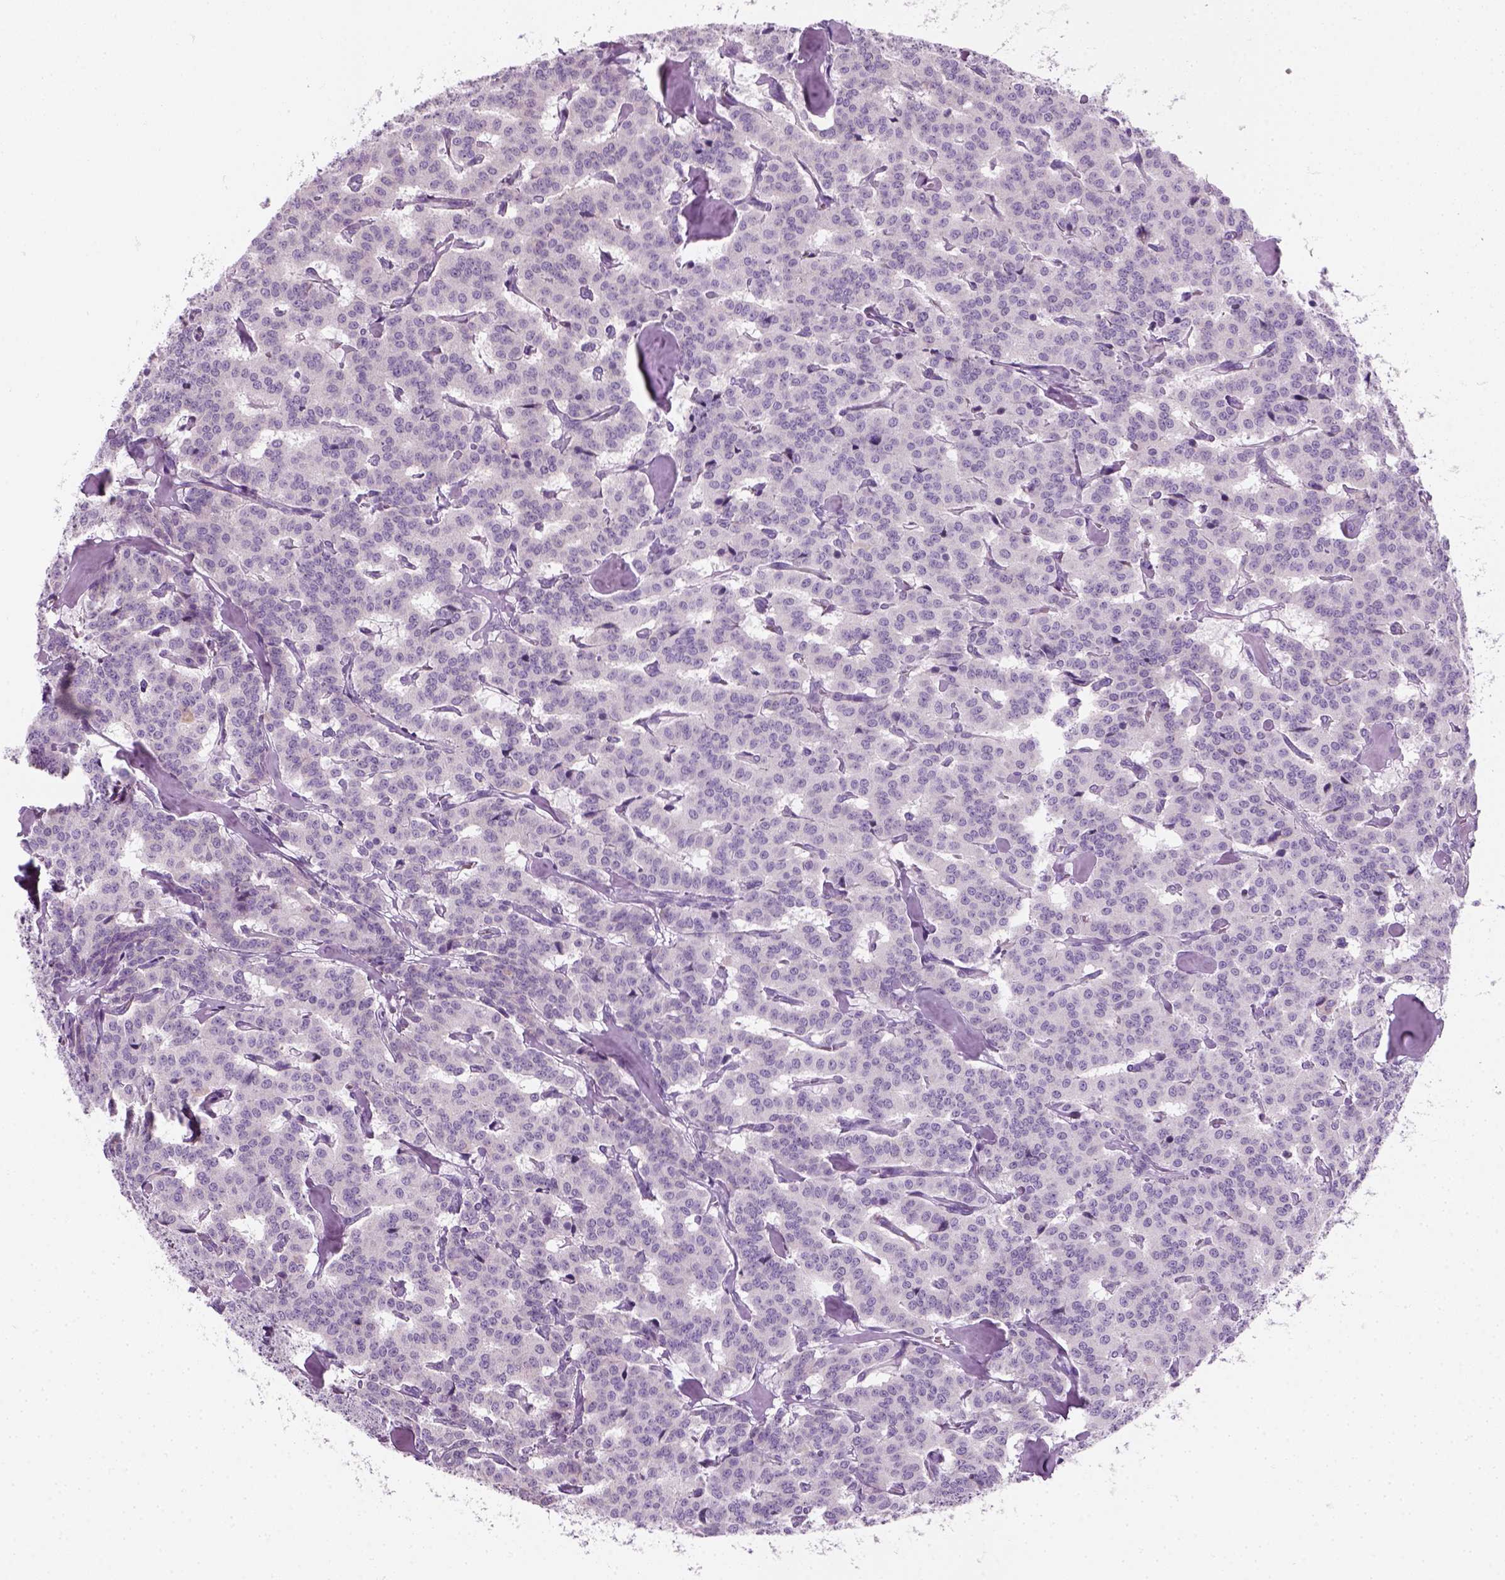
{"staining": {"intensity": "negative", "quantity": "none", "location": "none"}, "tissue": "carcinoid", "cell_type": "Tumor cells", "image_type": "cancer", "snomed": [{"axis": "morphology", "description": "Carcinoid, malignant, NOS"}, {"axis": "topography", "description": "Lung"}], "caption": "Immunohistochemistry of human carcinoid demonstrates no positivity in tumor cells.", "gene": "SLC12A5", "patient": {"sex": "female", "age": 46}}